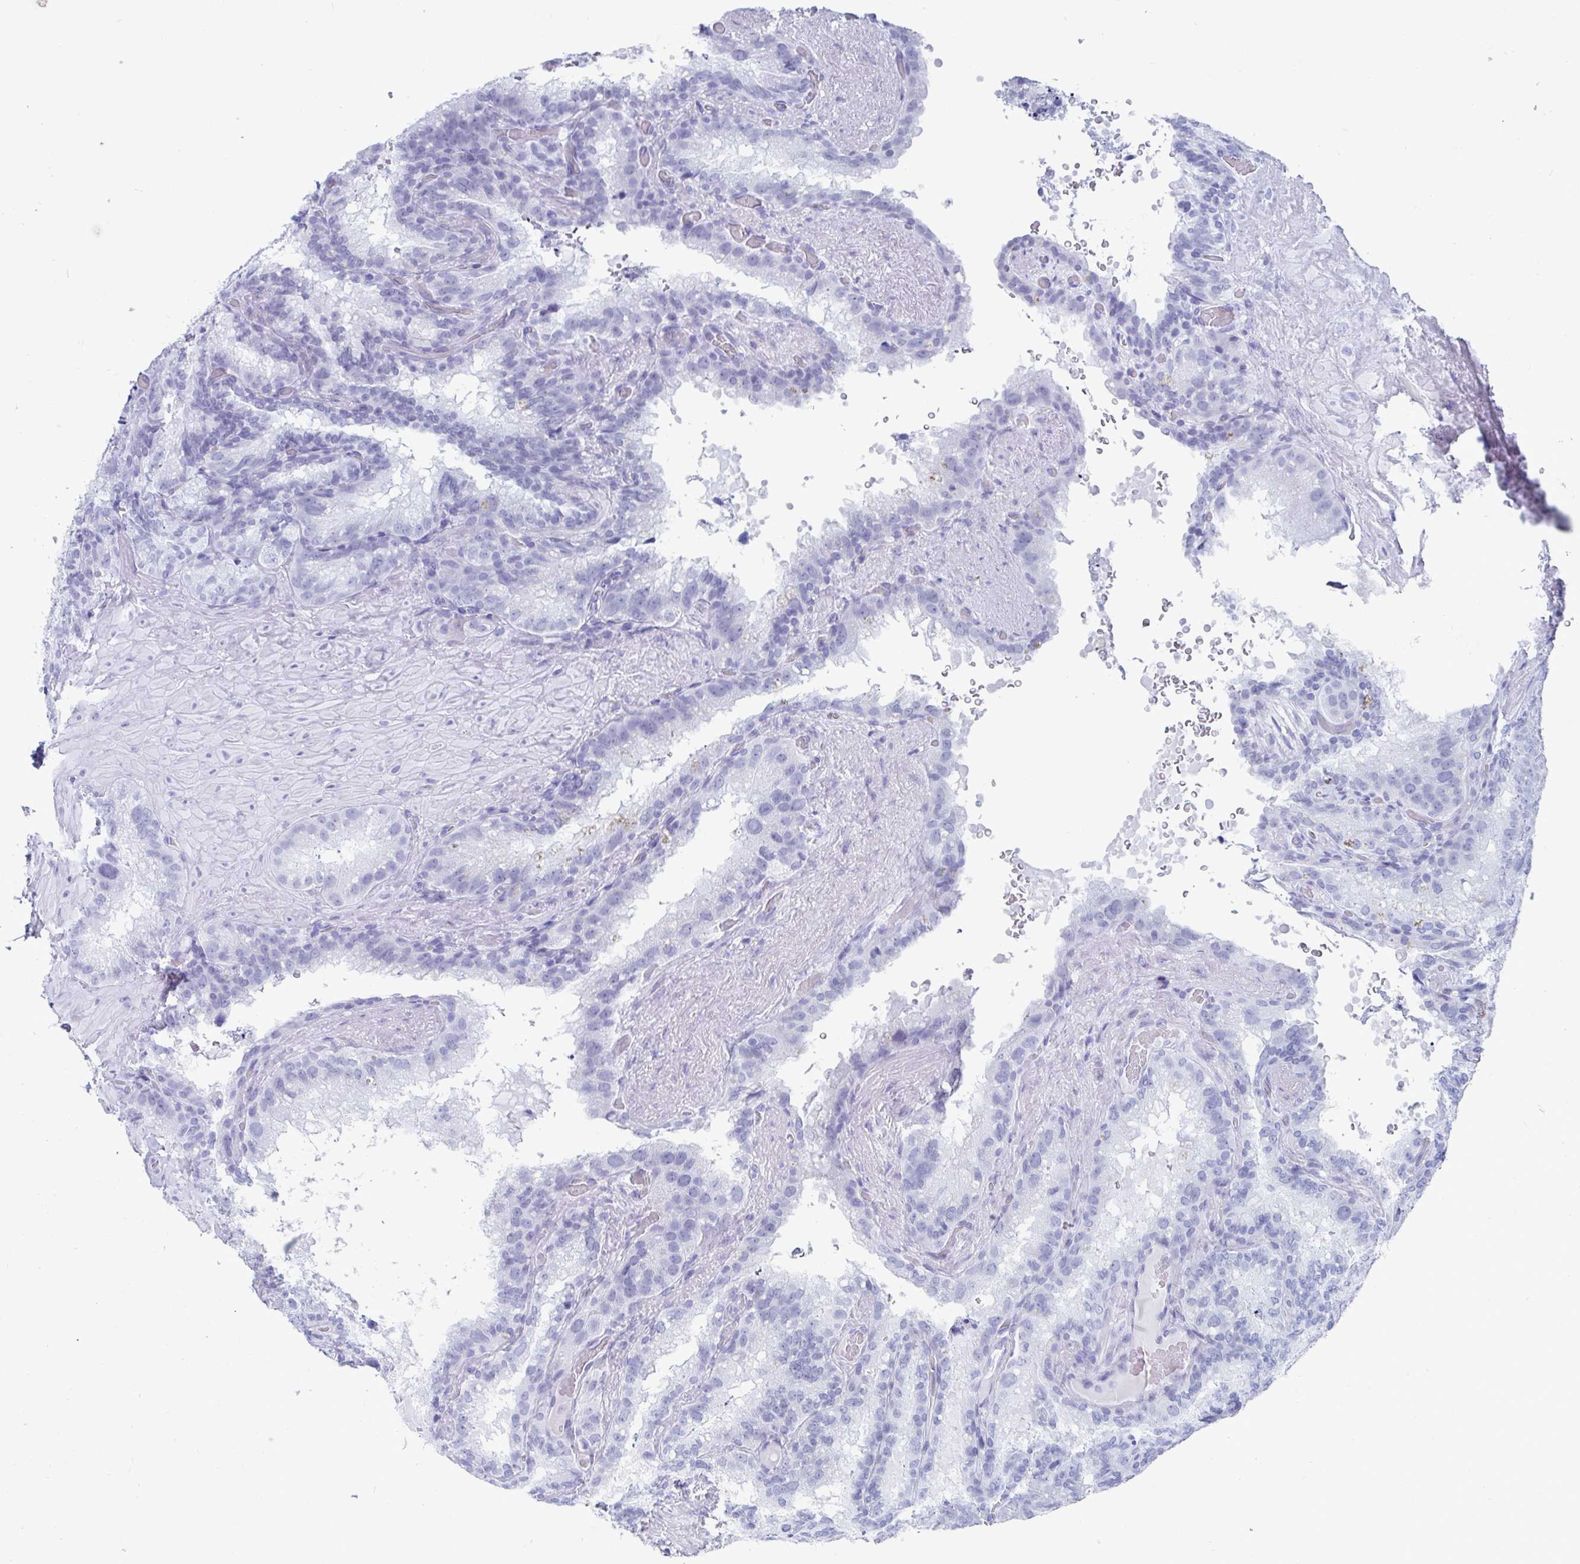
{"staining": {"intensity": "negative", "quantity": "none", "location": "none"}, "tissue": "seminal vesicle", "cell_type": "Glandular cells", "image_type": "normal", "snomed": [{"axis": "morphology", "description": "Normal tissue, NOS"}, {"axis": "topography", "description": "Seminal veicle"}], "caption": "IHC histopathology image of unremarkable human seminal vesicle stained for a protein (brown), which demonstrates no staining in glandular cells.", "gene": "GKN2", "patient": {"sex": "male", "age": 60}}